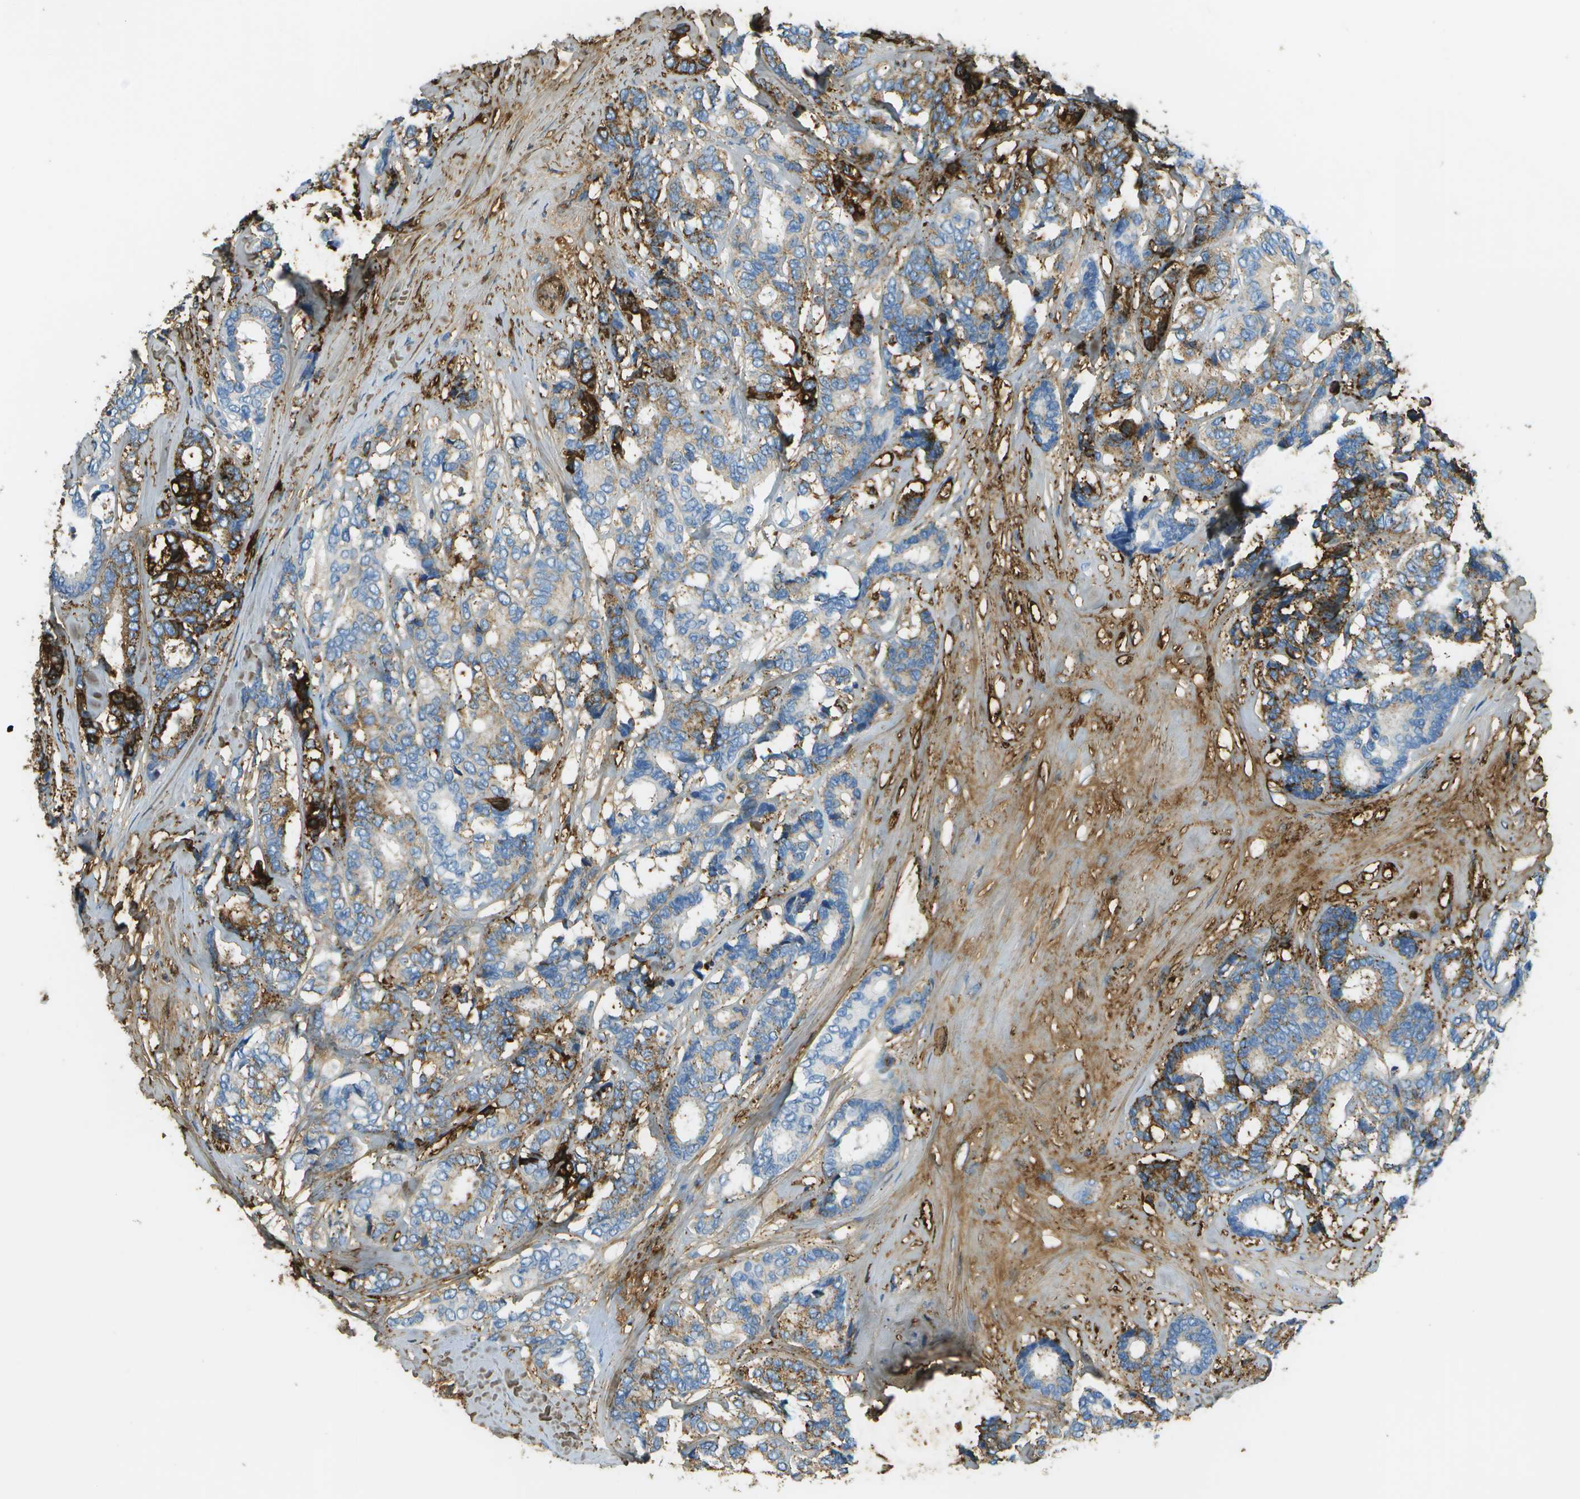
{"staining": {"intensity": "moderate", "quantity": "<25%", "location": "cytoplasmic/membranous"}, "tissue": "breast cancer", "cell_type": "Tumor cells", "image_type": "cancer", "snomed": [{"axis": "morphology", "description": "Duct carcinoma"}, {"axis": "topography", "description": "Breast"}], "caption": "Approximately <25% of tumor cells in breast cancer show moderate cytoplasmic/membranous protein staining as visualized by brown immunohistochemical staining.", "gene": "DCN", "patient": {"sex": "female", "age": 87}}